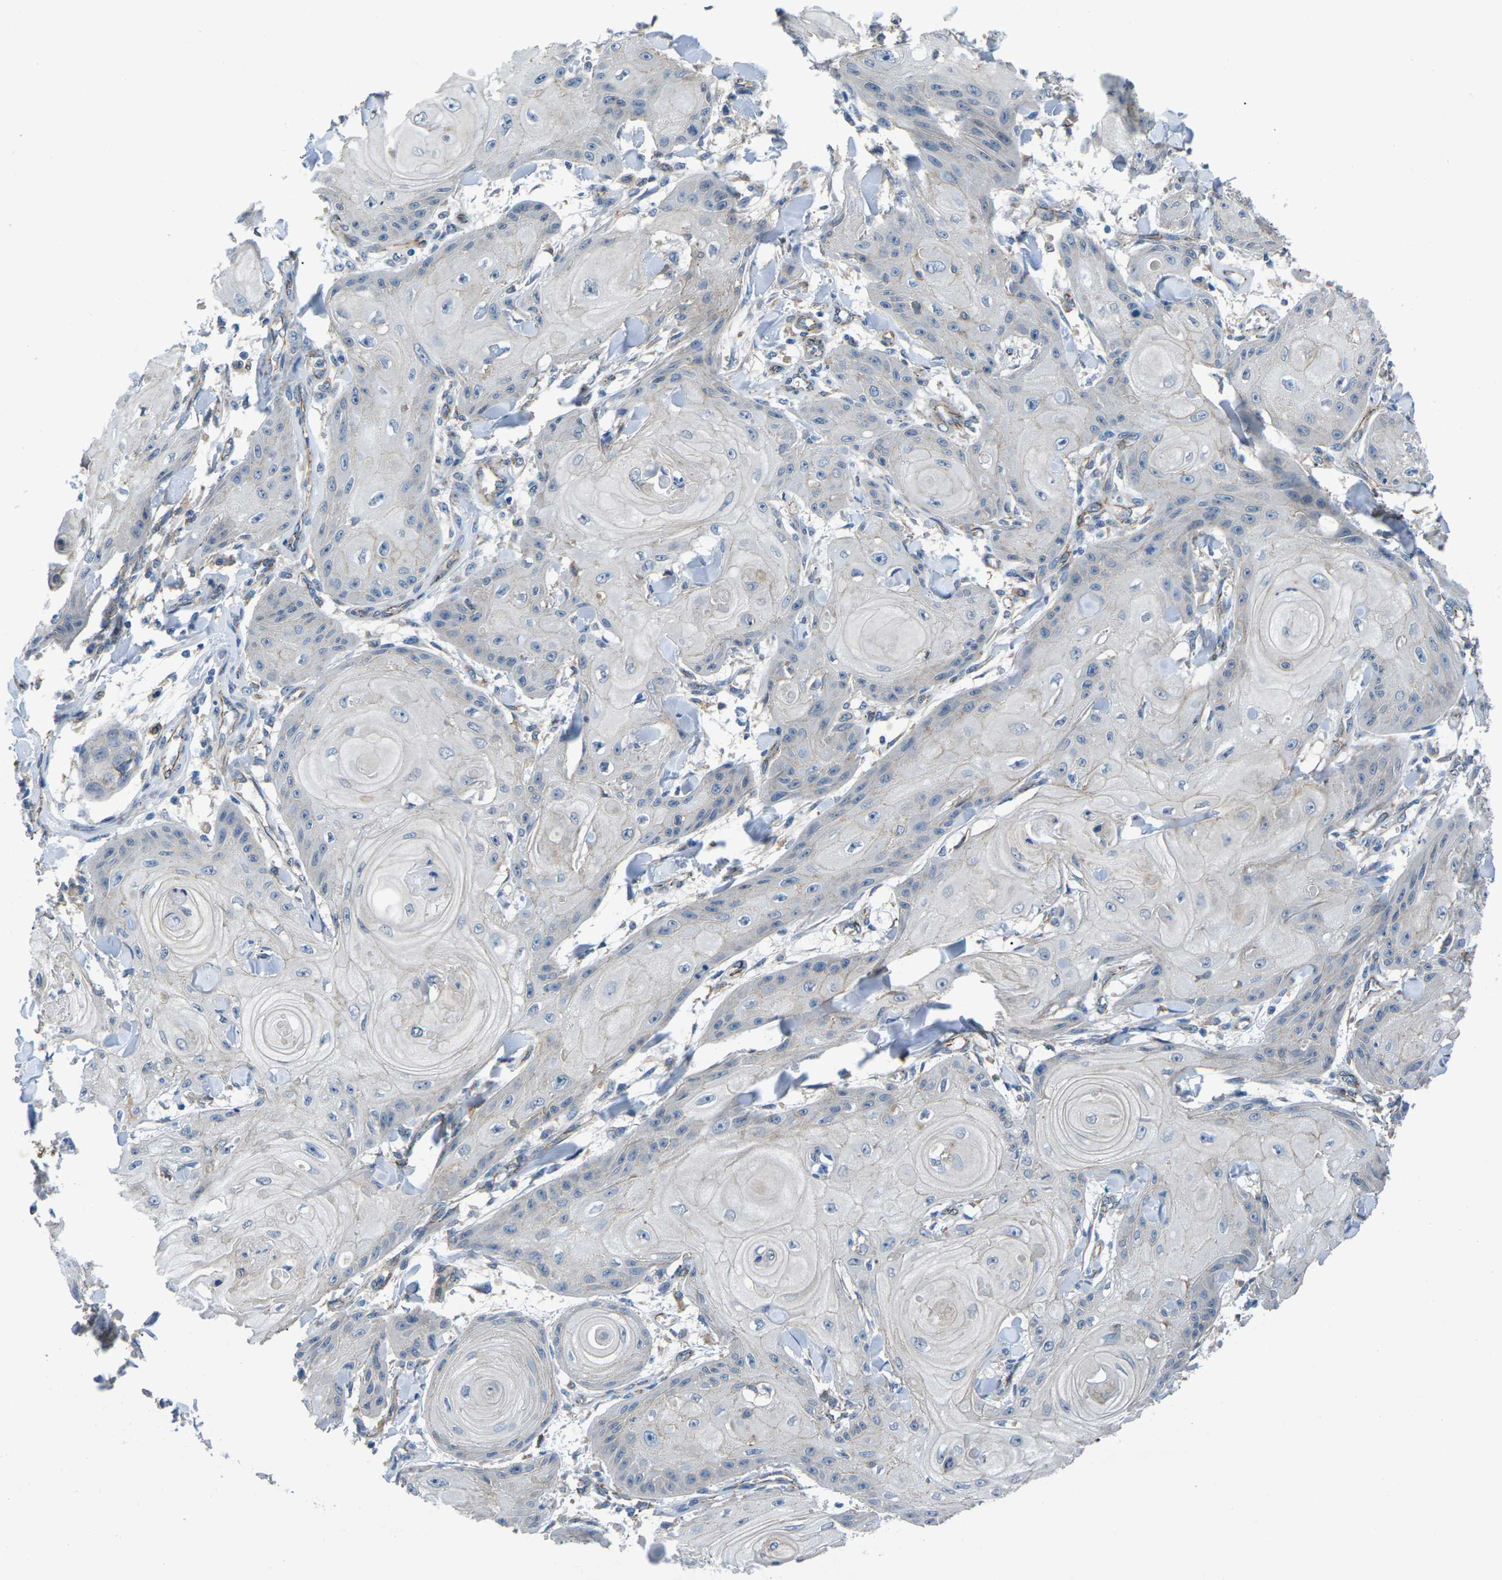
{"staining": {"intensity": "negative", "quantity": "none", "location": "none"}, "tissue": "skin cancer", "cell_type": "Tumor cells", "image_type": "cancer", "snomed": [{"axis": "morphology", "description": "Squamous cell carcinoma, NOS"}, {"axis": "topography", "description": "Skin"}], "caption": "Skin squamous cell carcinoma was stained to show a protein in brown. There is no significant positivity in tumor cells.", "gene": "CTNND1", "patient": {"sex": "male", "age": 74}}